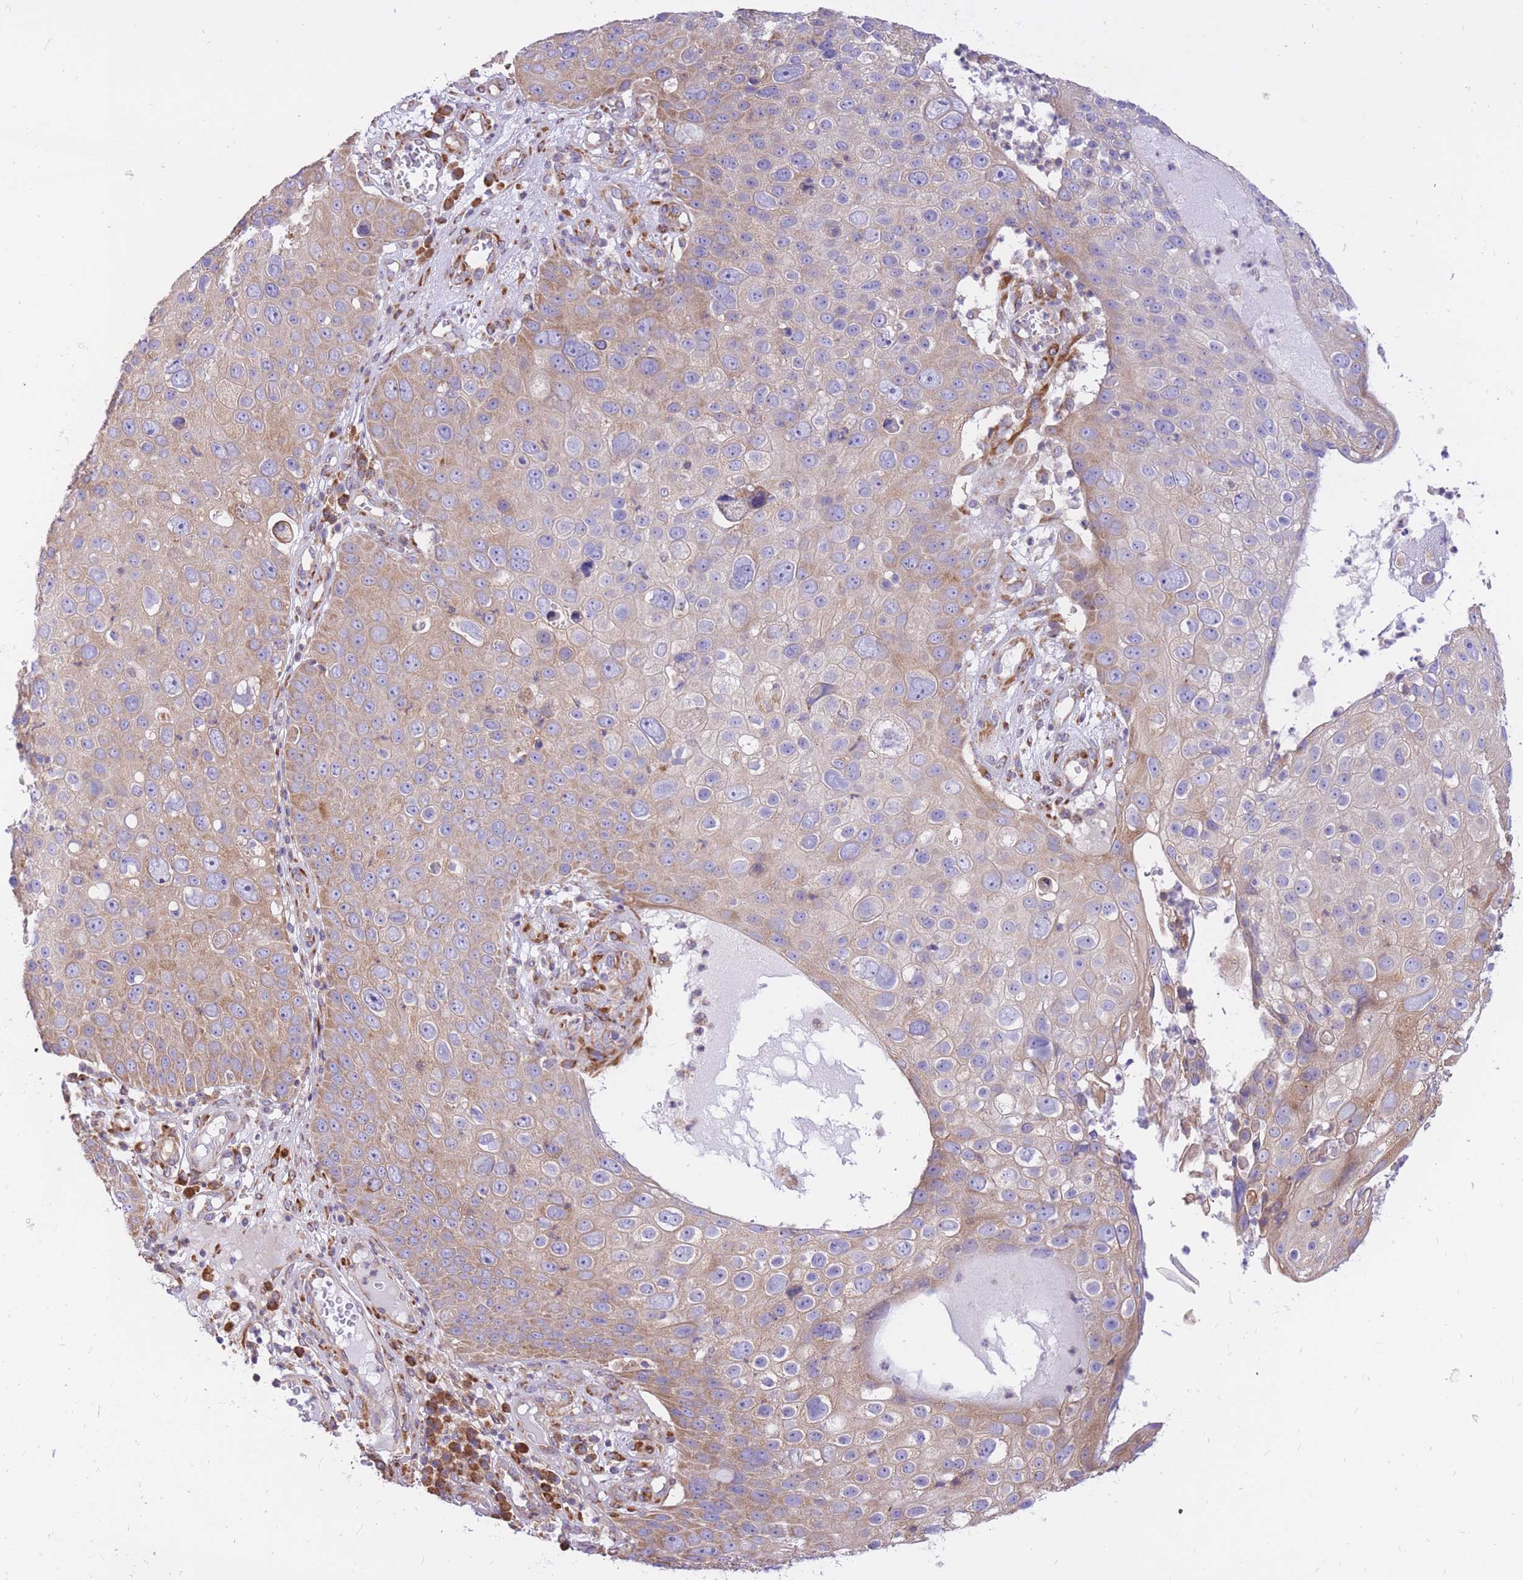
{"staining": {"intensity": "weak", "quantity": "25%-75%", "location": "cytoplasmic/membranous"}, "tissue": "skin cancer", "cell_type": "Tumor cells", "image_type": "cancer", "snomed": [{"axis": "morphology", "description": "Squamous cell carcinoma, NOS"}, {"axis": "topography", "description": "Skin"}], "caption": "Protein staining displays weak cytoplasmic/membranous positivity in approximately 25%-75% of tumor cells in skin squamous cell carcinoma.", "gene": "GBP7", "patient": {"sex": "male", "age": 71}}